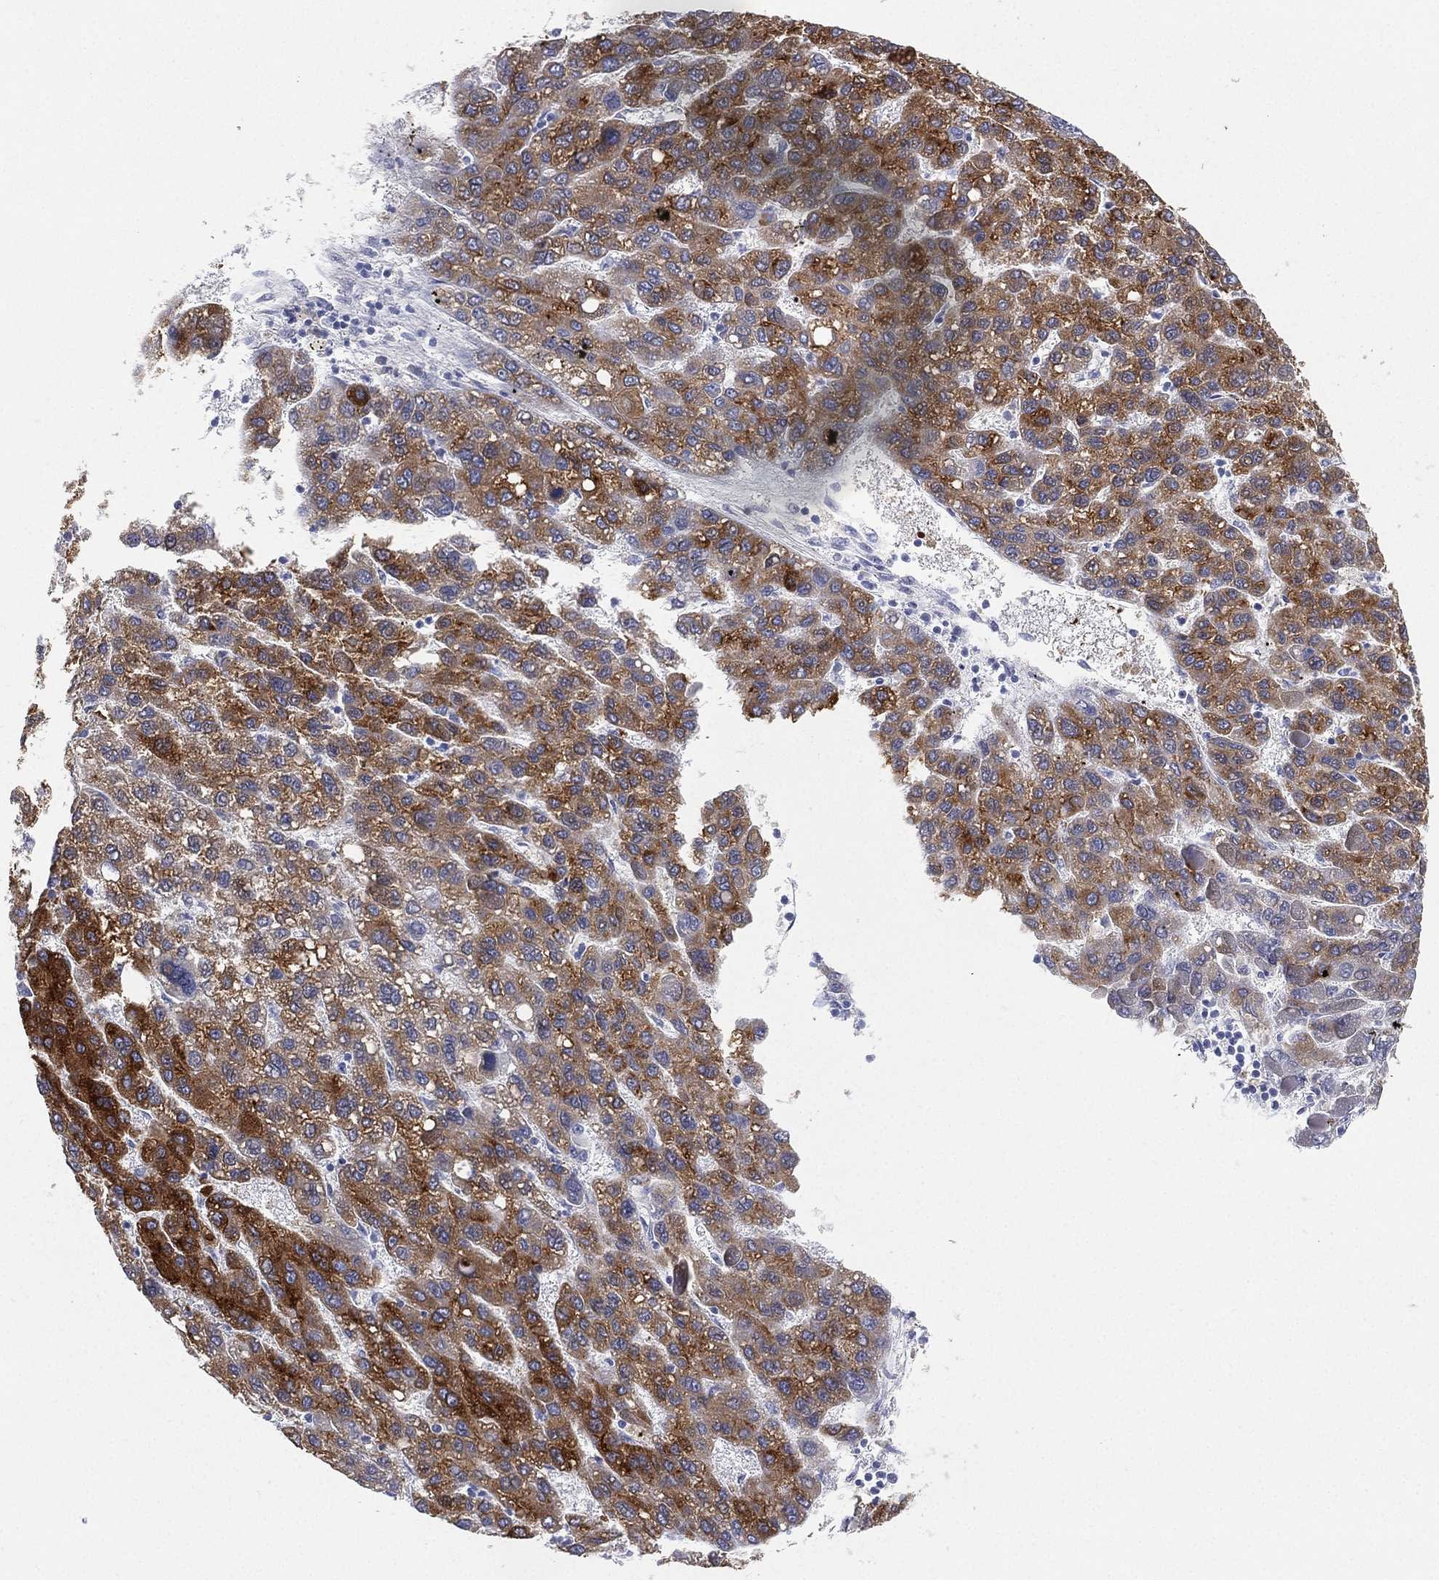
{"staining": {"intensity": "strong", "quantity": "25%-75%", "location": "cytoplasmic/membranous"}, "tissue": "liver cancer", "cell_type": "Tumor cells", "image_type": "cancer", "snomed": [{"axis": "morphology", "description": "Carcinoma, Hepatocellular, NOS"}, {"axis": "topography", "description": "Liver"}], "caption": "IHC (DAB) staining of human liver hepatocellular carcinoma exhibits strong cytoplasmic/membranous protein staining in about 25%-75% of tumor cells.", "gene": "CYP2D6", "patient": {"sex": "female", "age": 82}}